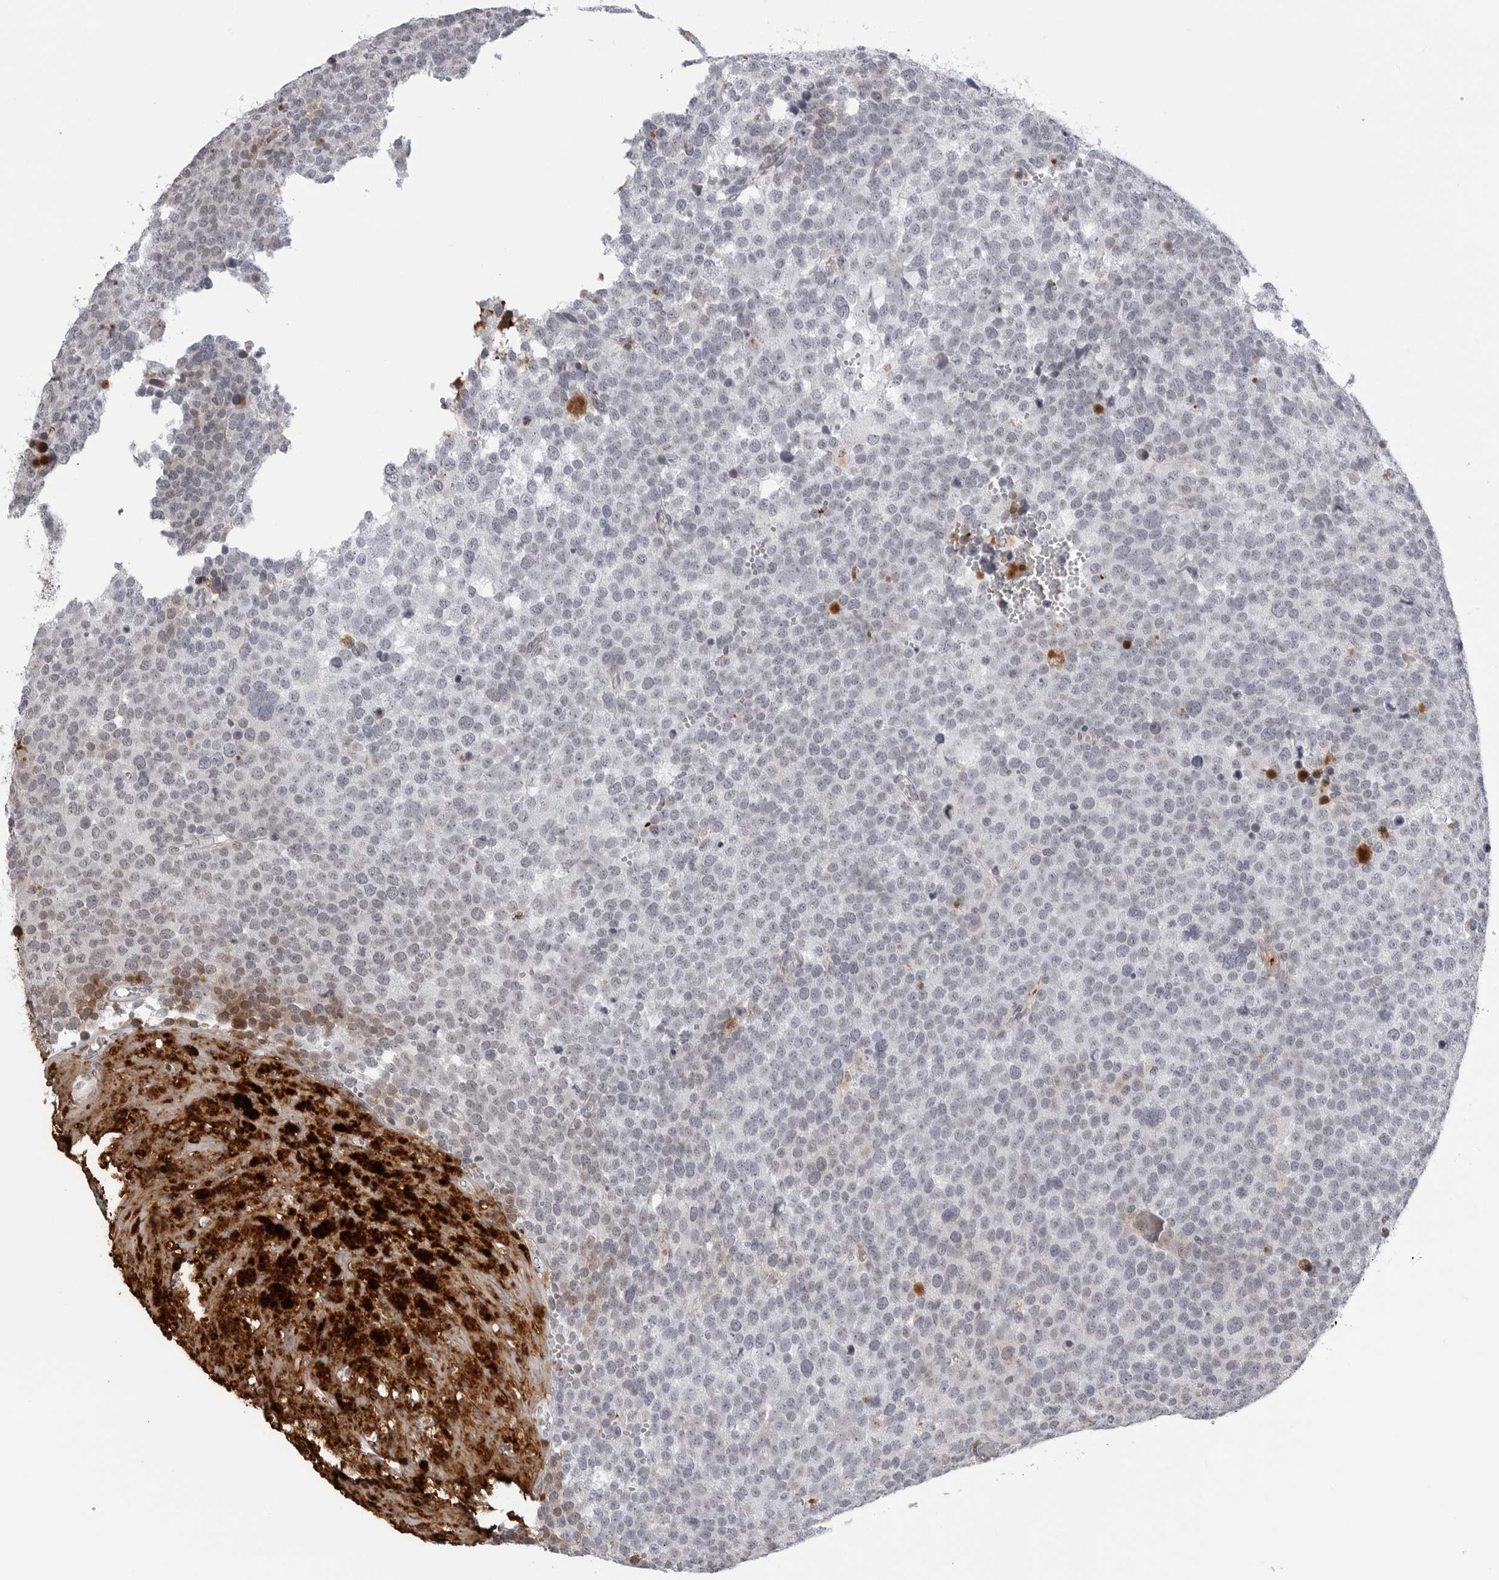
{"staining": {"intensity": "negative", "quantity": "none", "location": "none"}, "tissue": "testis cancer", "cell_type": "Tumor cells", "image_type": "cancer", "snomed": [{"axis": "morphology", "description": "Seminoma, NOS"}, {"axis": "topography", "description": "Testis"}], "caption": "IHC of human testis seminoma reveals no expression in tumor cells.", "gene": "CXCR5", "patient": {"sex": "male", "age": 71}}